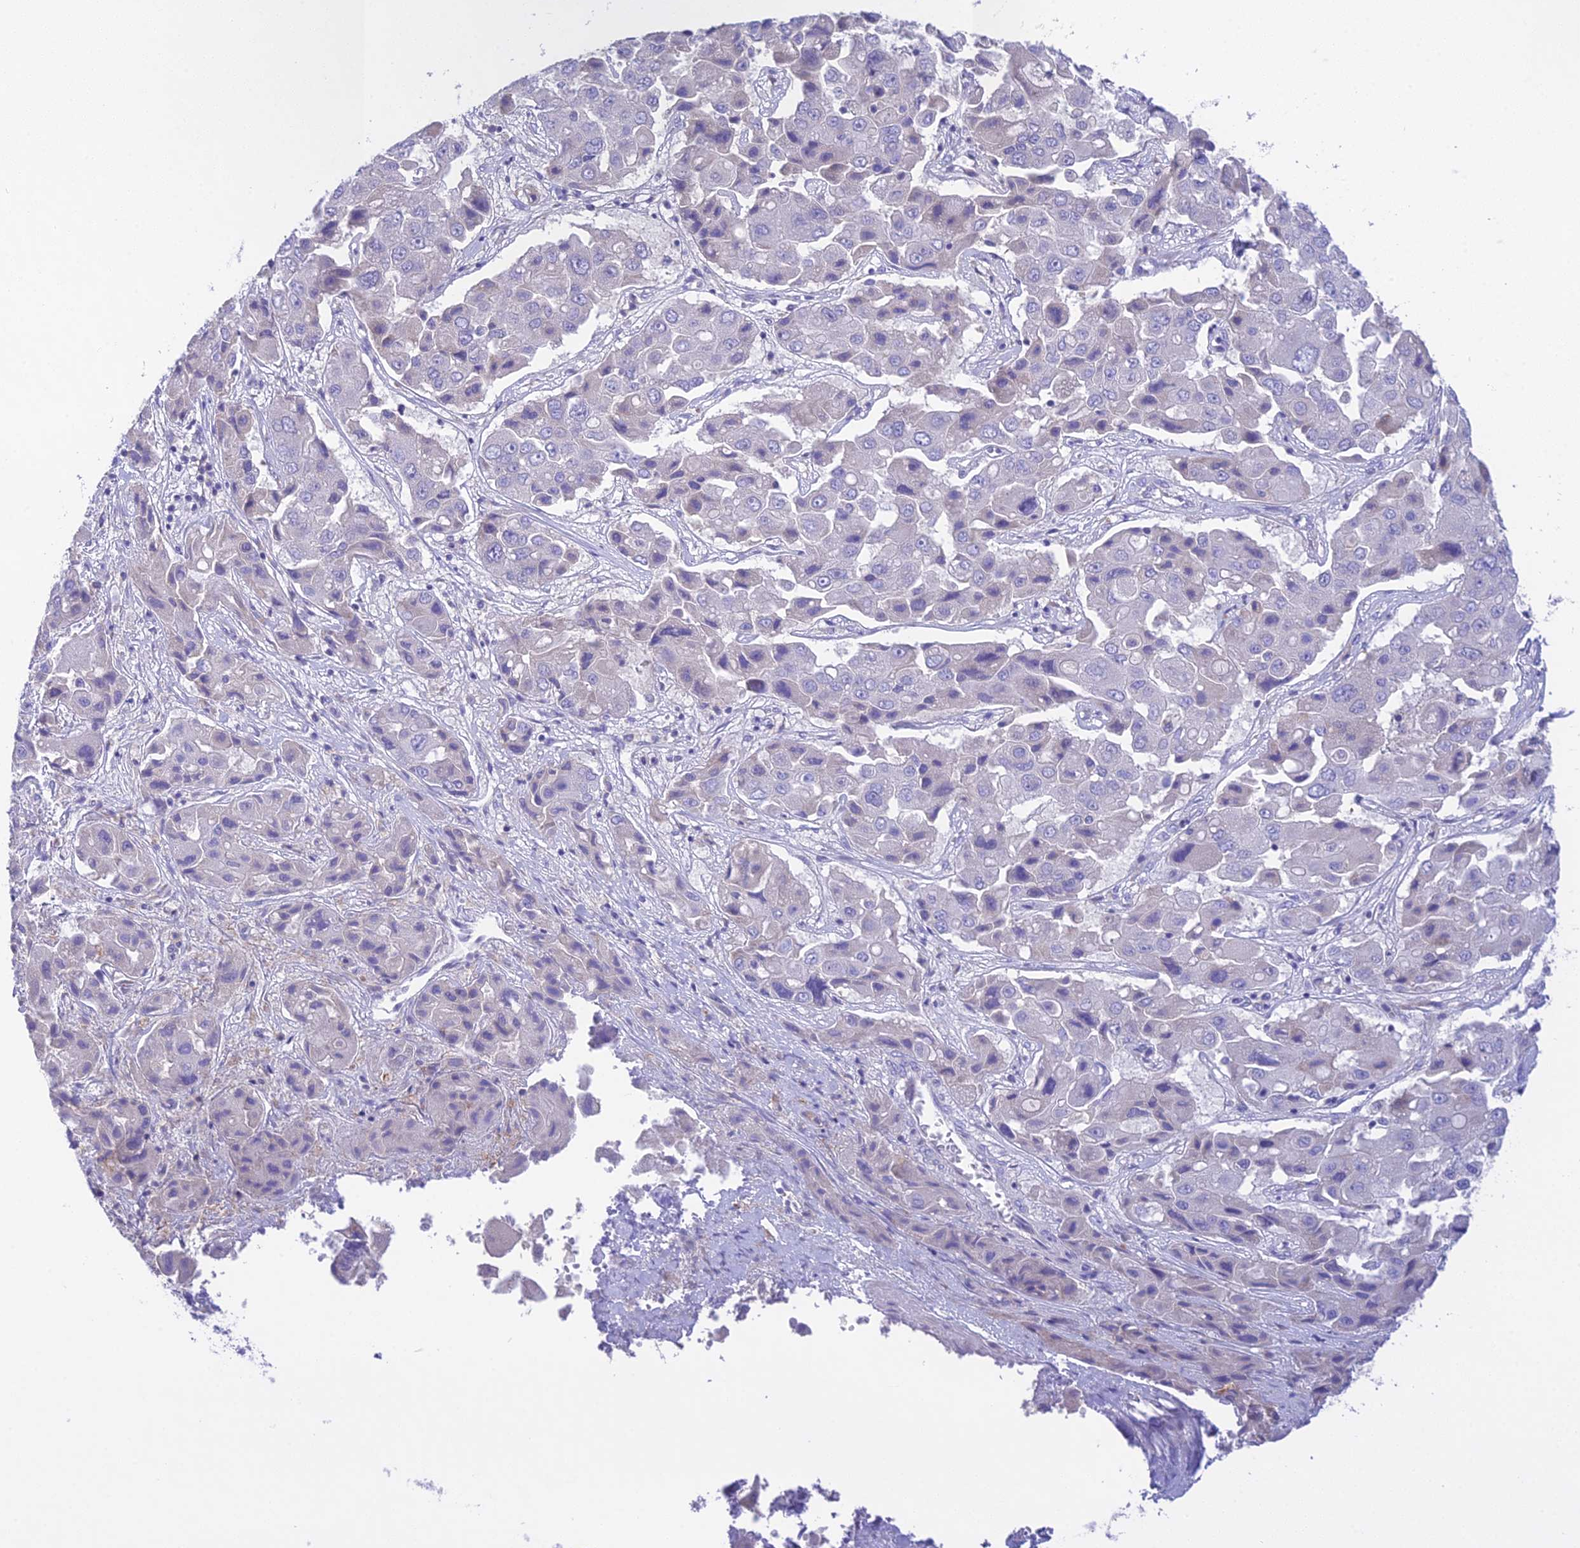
{"staining": {"intensity": "negative", "quantity": "none", "location": "none"}, "tissue": "liver cancer", "cell_type": "Tumor cells", "image_type": "cancer", "snomed": [{"axis": "morphology", "description": "Cholangiocarcinoma"}, {"axis": "topography", "description": "Liver"}], "caption": "Immunohistochemistry image of neoplastic tissue: liver cancer stained with DAB displays no significant protein positivity in tumor cells.", "gene": "KIAA0408", "patient": {"sex": "male", "age": 67}}